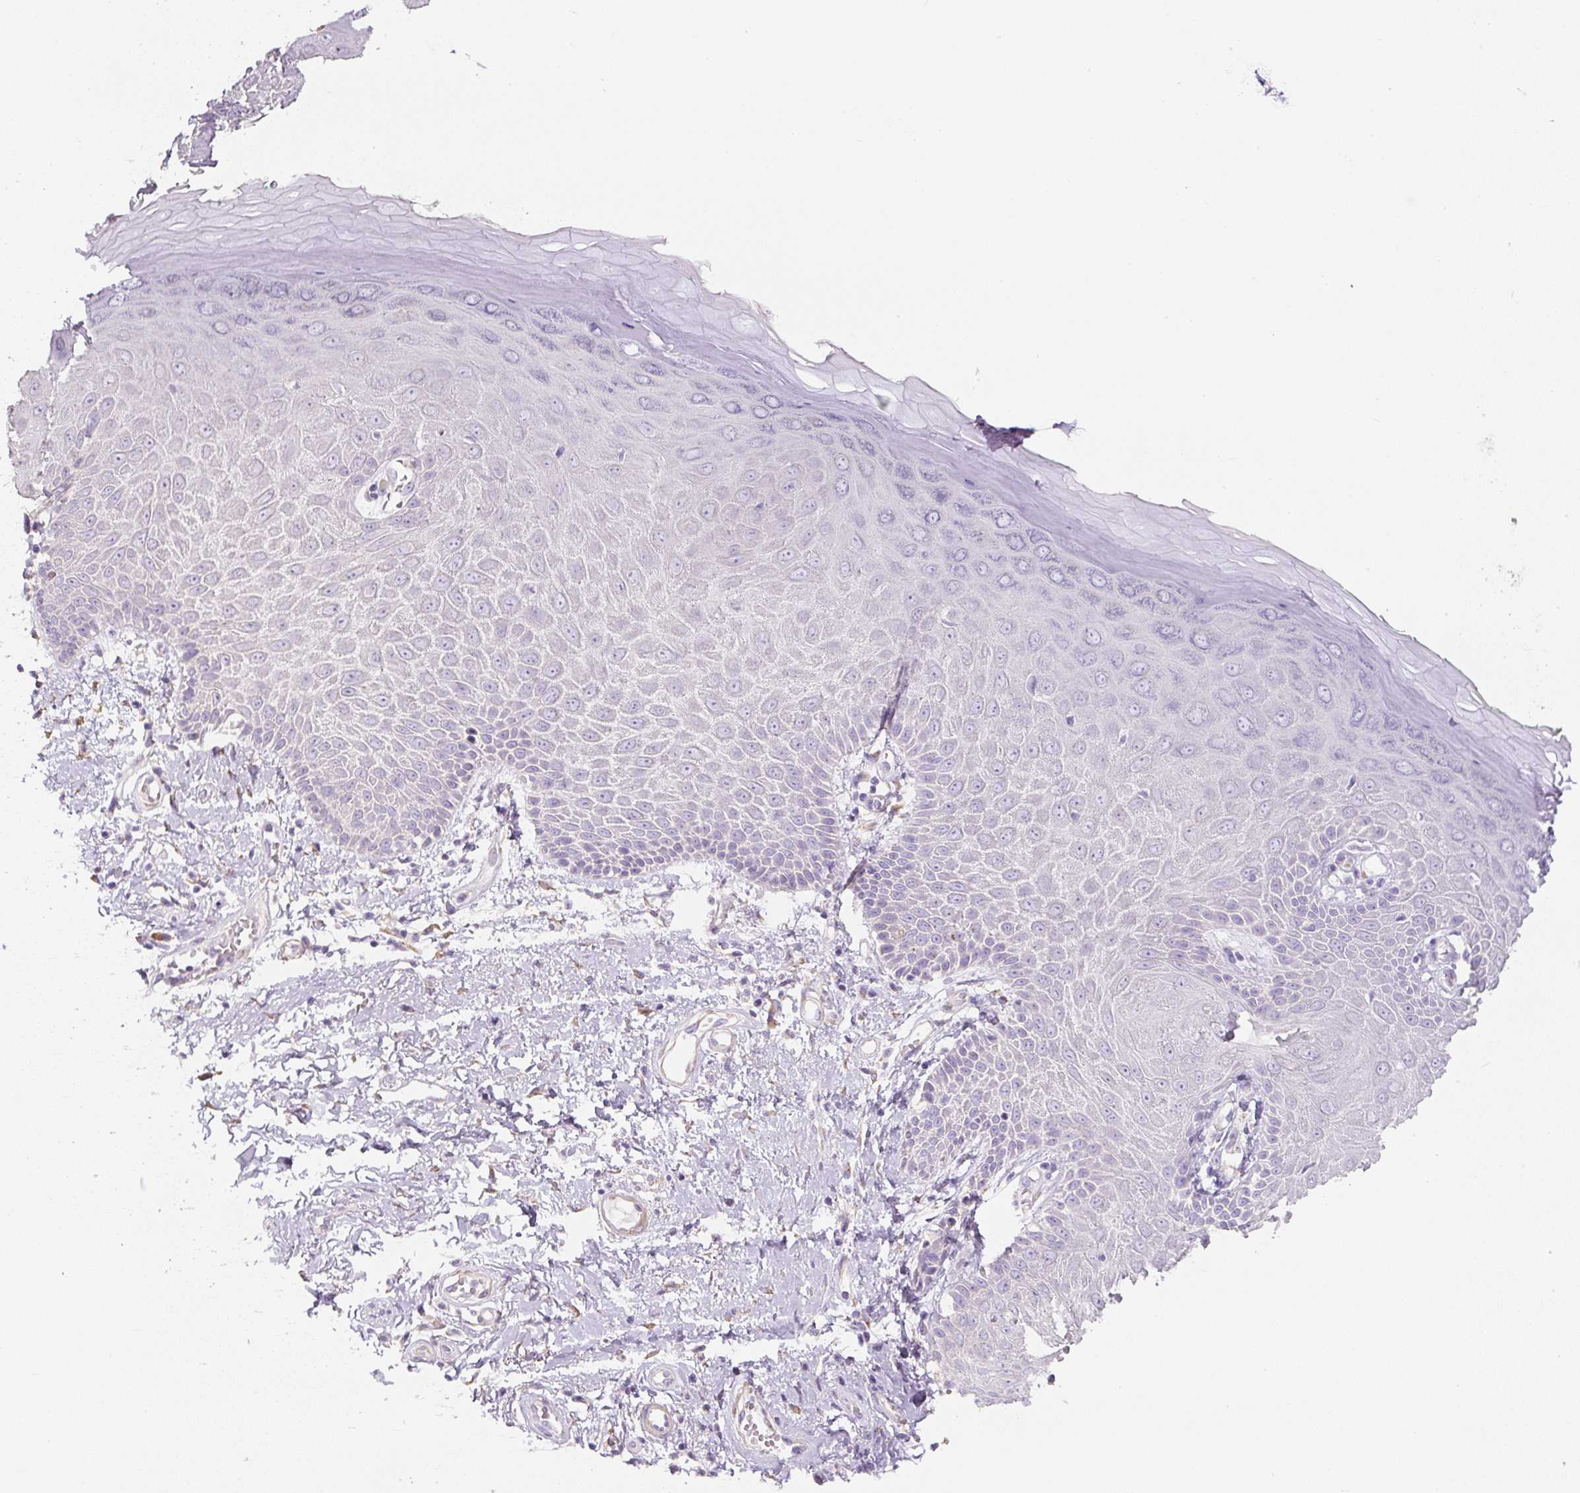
{"staining": {"intensity": "negative", "quantity": "none", "location": "none"}, "tissue": "skin", "cell_type": "Epidermal cells", "image_type": "normal", "snomed": [{"axis": "morphology", "description": "Normal tissue, NOS"}, {"axis": "topography", "description": "Anal"}, {"axis": "topography", "description": "Peripheral nerve tissue"}], "caption": "Human skin stained for a protein using IHC displays no staining in epidermal cells.", "gene": "PWWP3B", "patient": {"sex": "male", "age": 78}}